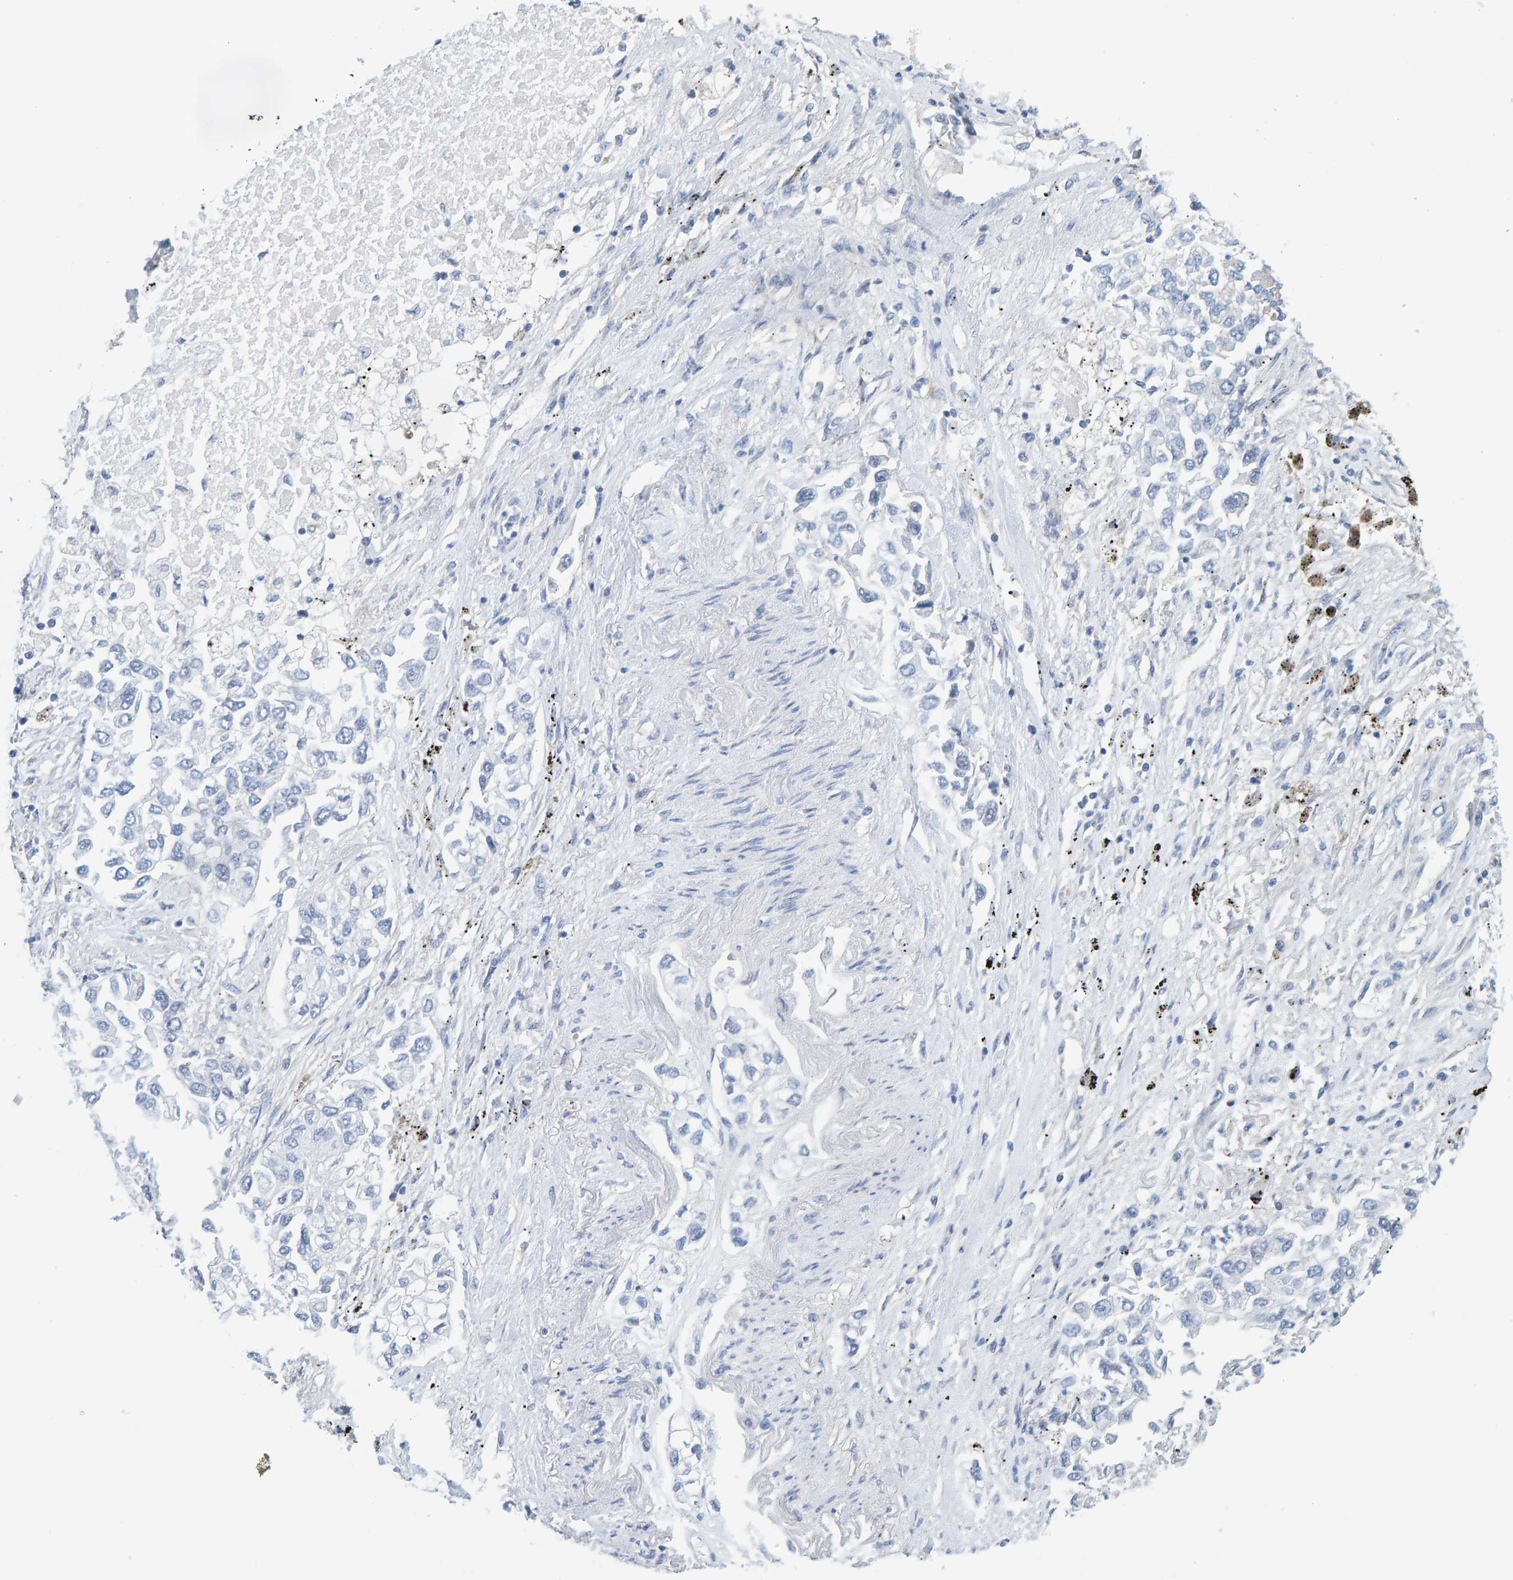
{"staining": {"intensity": "negative", "quantity": "none", "location": "none"}, "tissue": "lung cancer", "cell_type": "Tumor cells", "image_type": "cancer", "snomed": [{"axis": "morphology", "description": "Inflammation, NOS"}, {"axis": "morphology", "description": "Adenocarcinoma, NOS"}, {"axis": "topography", "description": "Lung"}], "caption": "The IHC micrograph has no significant staining in tumor cells of lung cancer tissue. (Brightfield microscopy of DAB (3,3'-diaminobenzidine) immunohistochemistry at high magnification).", "gene": "RGP1", "patient": {"sex": "male", "age": 63}}